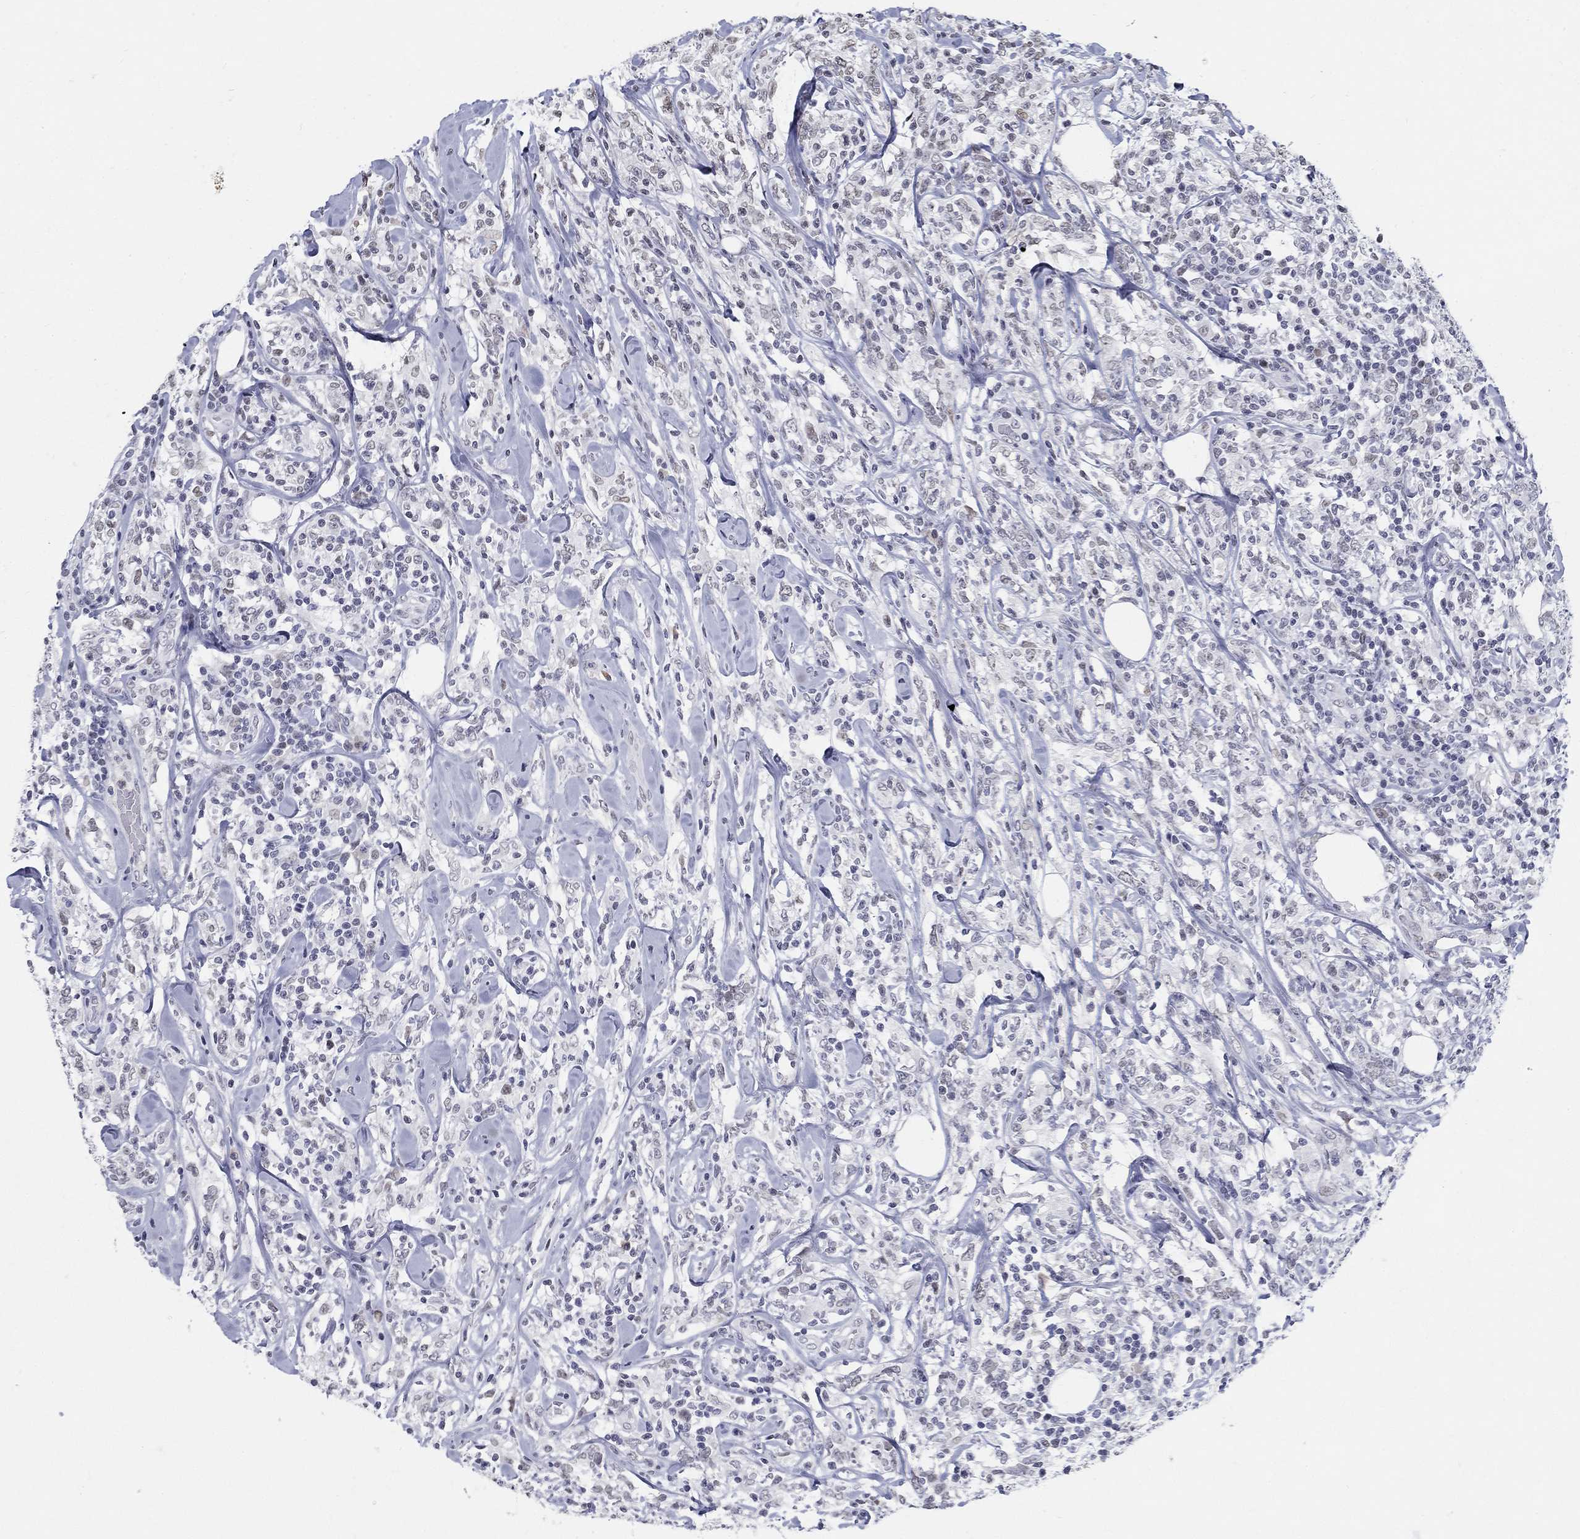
{"staining": {"intensity": "negative", "quantity": "none", "location": "none"}, "tissue": "lymphoma", "cell_type": "Tumor cells", "image_type": "cancer", "snomed": [{"axis": "morphology", "description": "Malignant lymphoma, non-Hodgkin's type, High grade"}, {"axis": "topography", "description": "Lymph node"}], "caption": "The image exhibits no significant staining in tumor cells of lymphoma. The staining was performed using DAB (3,3'-diaminobenzidine) to visualize the protein expression in brown, while the nuclei were stained in blue with hematoxylin (Magnification: 20x).", "gene": "BHLHE22", "patient": {"sex": "female", "age": 84}}